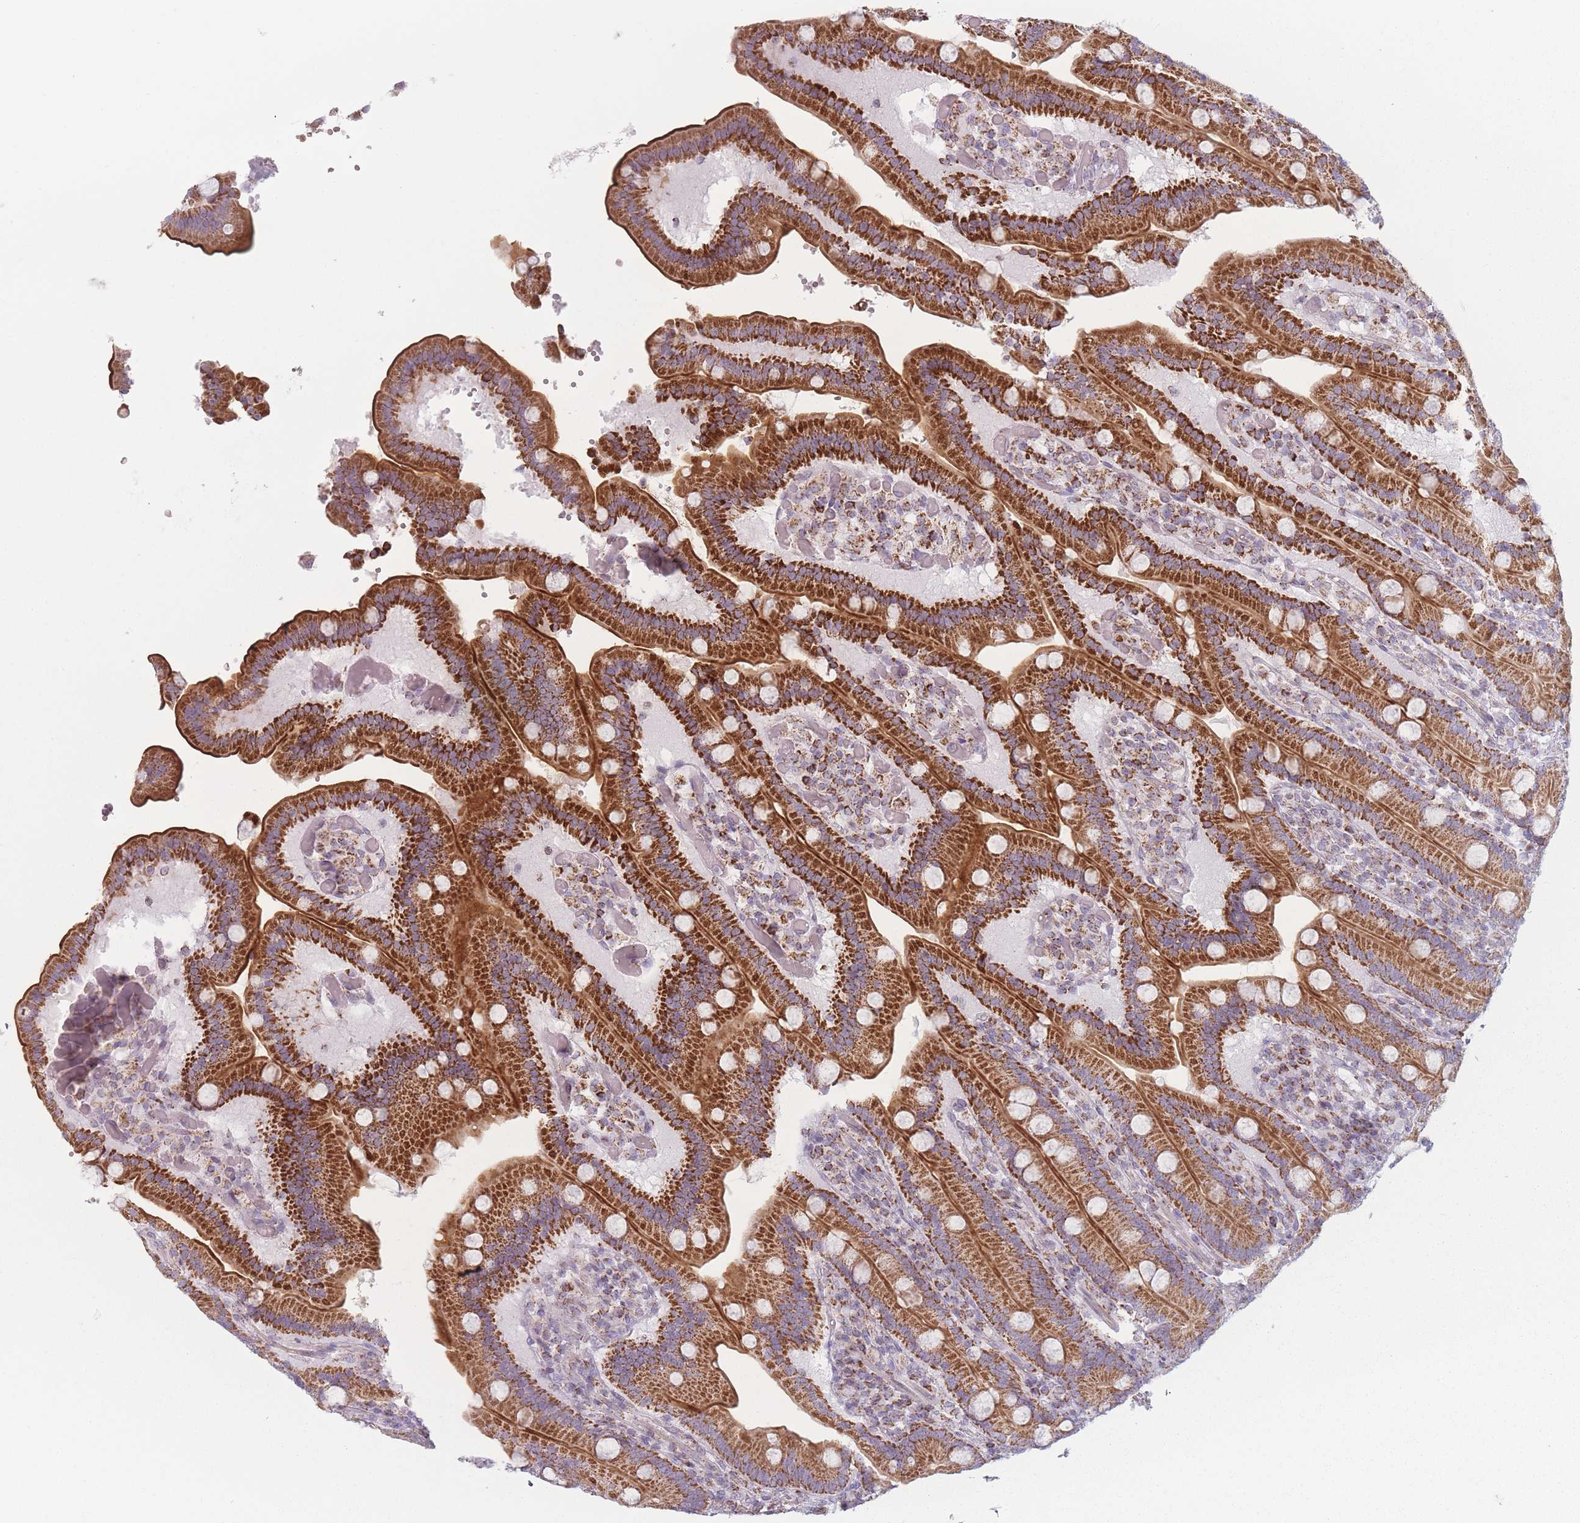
{"staining": {"intensity": "strong", "quantity": ">75%", "location": "cytoplasmic/membranous"}, "tissue": "duodenum", "cell_type": "Glandular cells", "image_type": "normal", "snomed": [{"axis": "morphology", "description": "Normal tissue, NOS"}, {"axis": "topography", "description": "Duodenum"}], "caption": "Immunohistochemistry (IHC) histopathology image of unremarkable duodenum: human duodenum stained using immunohistochemistry demonstrates high levels of strong protein expression localized specifically in the cytoplasmic/membranous of glandular cells, appearing as a cytoplasmic/membranous brown color.", "gene": "DCHS1", "patient": {"sex": "female", "age": 62}}